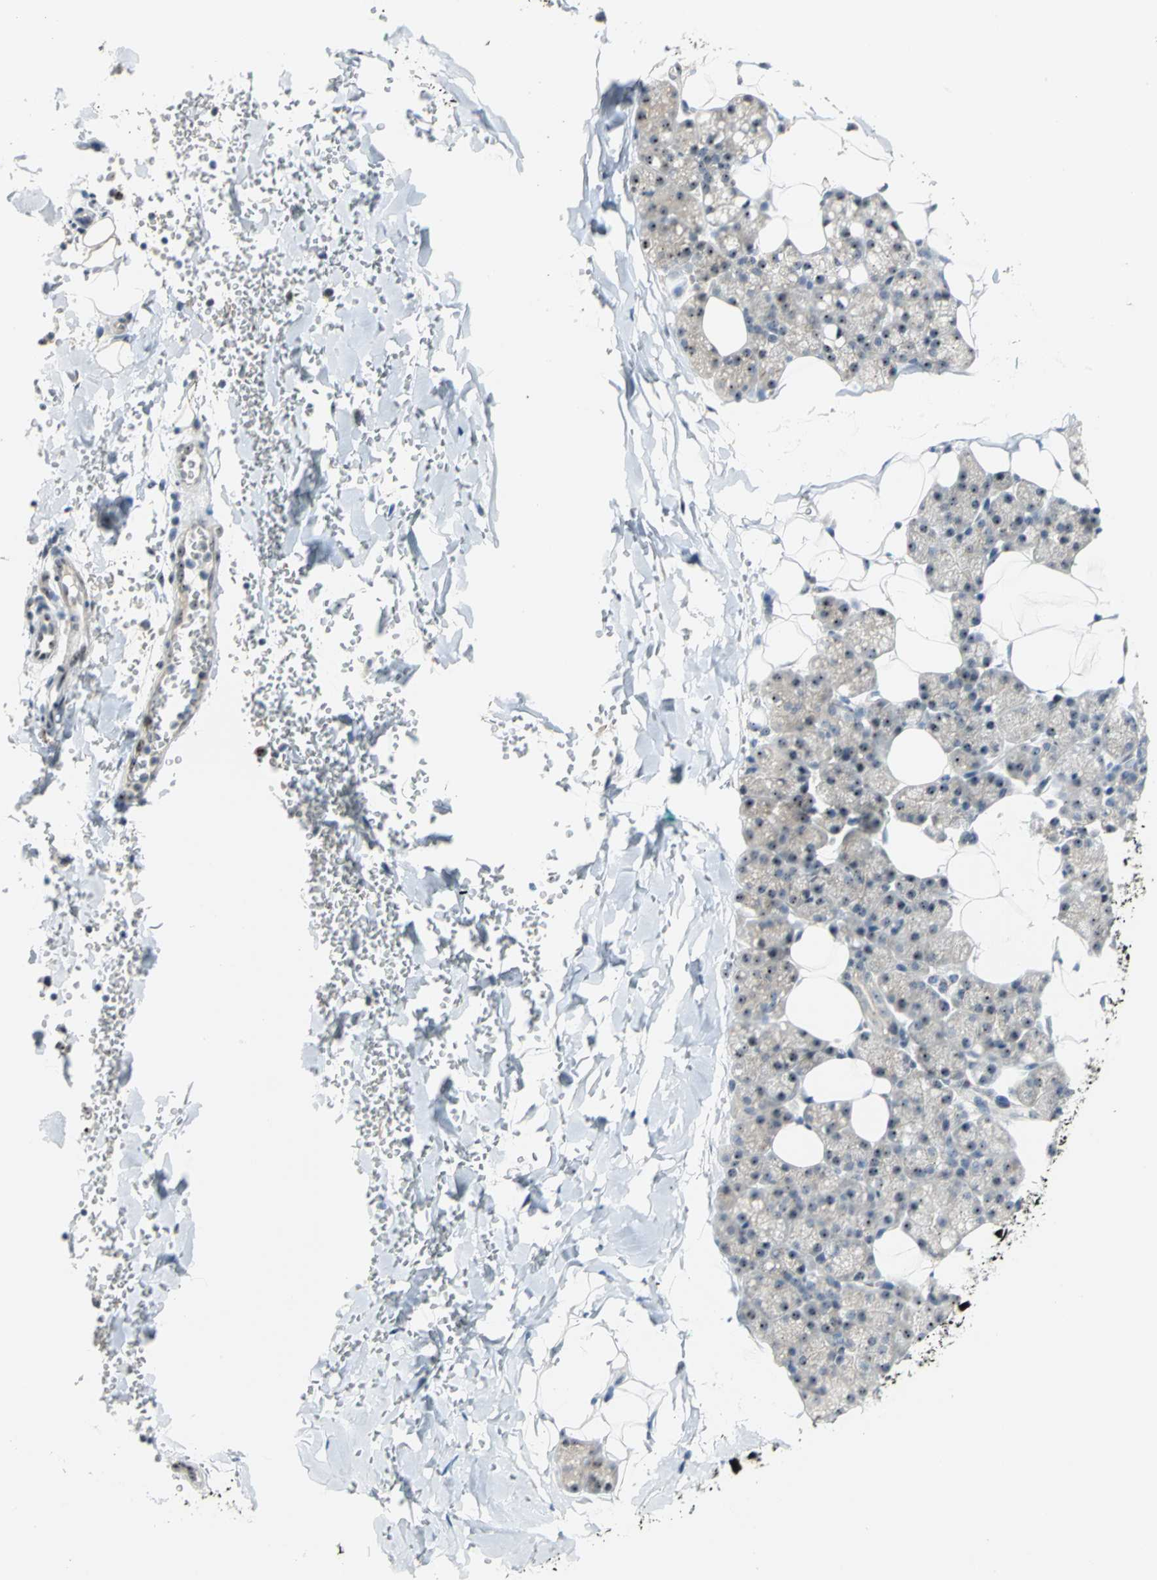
{"staining": {"intensity": "strong", "quantity": ">75%", "location": "nuclear"}, "tissue": "salivary gland", "cell_type": "Glandular cells", "image_type": "normal", "snomed": [{"axis": "morphology", "description": "Normal tissue, NOS"}, {"axis": "topography", "description": "Lymph node"}, {"axis": "topography", "description": "Salivary gland"}], "caption": "Protein staining reveals strong nuclear expression in approximately >75% of glandular cells in benign salivary gland. Using DAB (3,3'-diaminobenzidine) (brown) and hematoxylin (blue) stains, captured at high magnification using brightfield microscopy.", "gene": "MYBBP1A", "patient": {"sex": "male", "age": 8}}